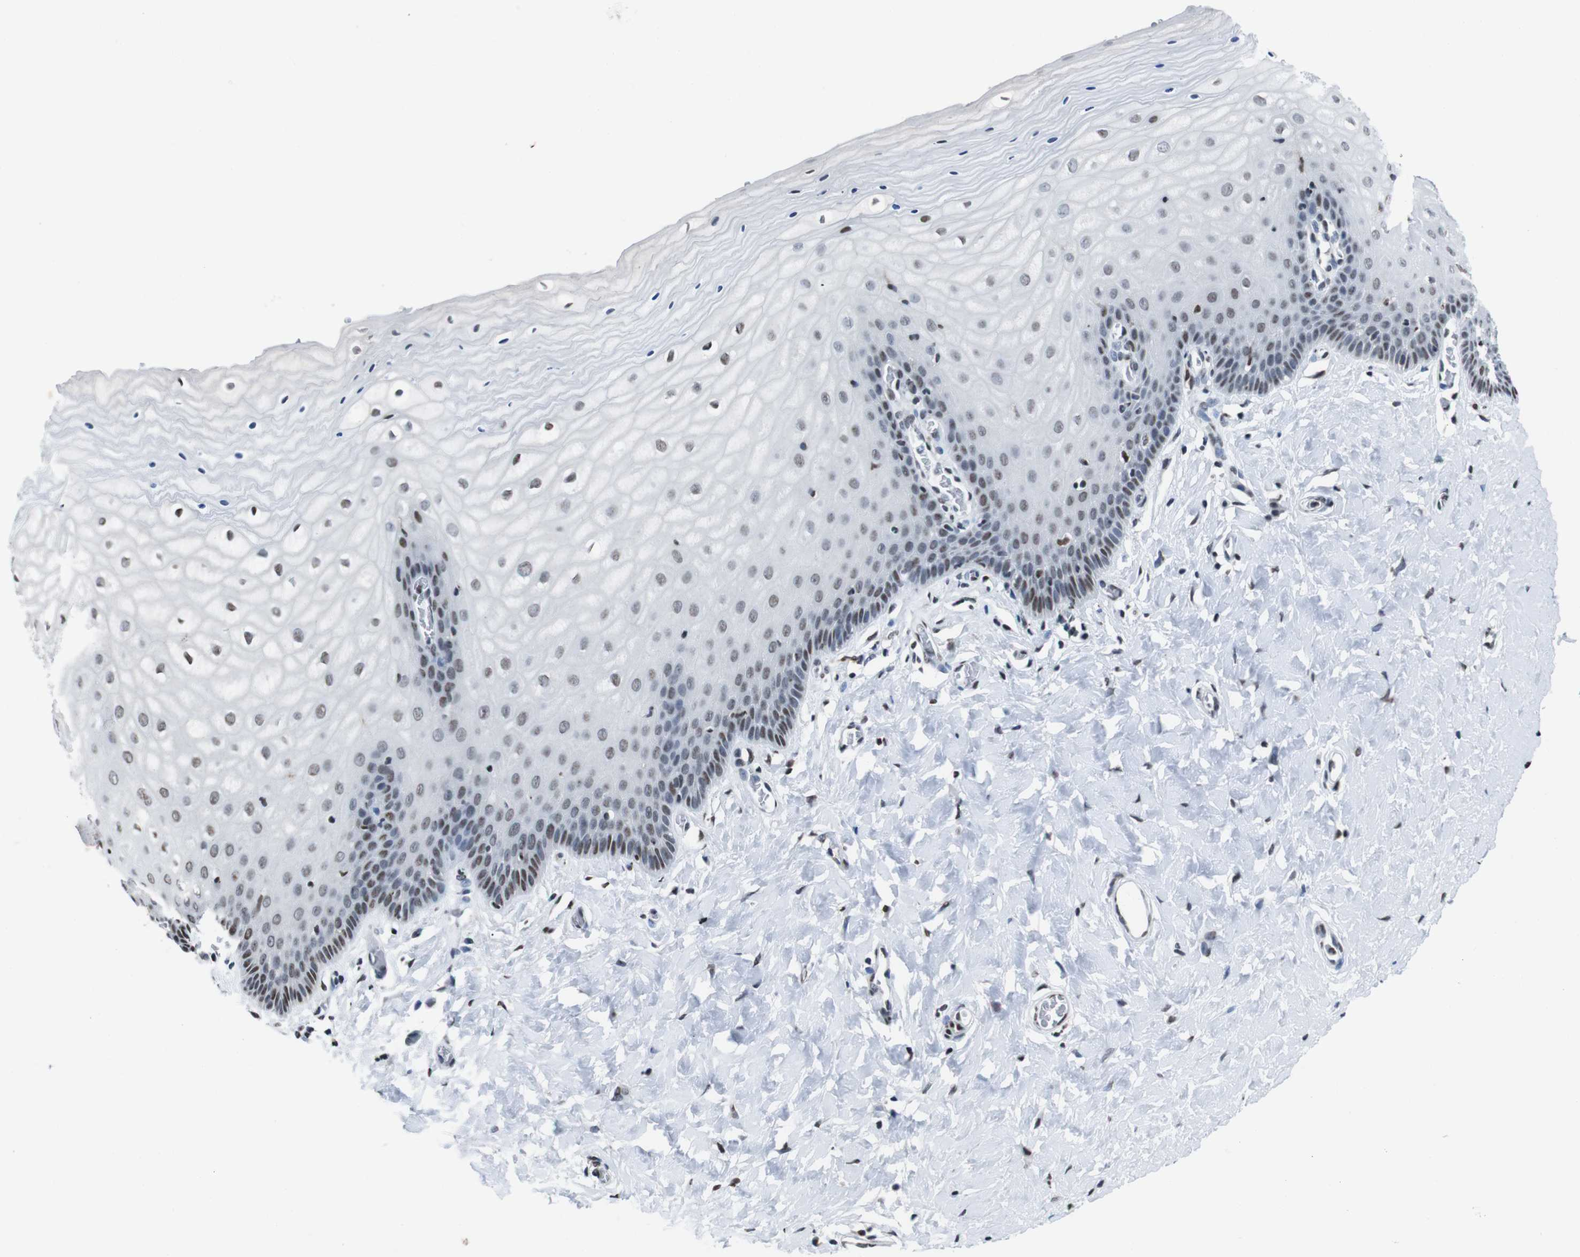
{"staining": {"intensity": "moderate", "quantity": ">75%", "location": "nuclear"}, "tissue": "cervix", "cell_type": "Squamous epithelial cells", "image_type": "normal", "snomed": [{"axis": "morphology", "description": "Normal tissue, NOS"}, {"axis": "topography", "description": "Cervix"}], "caption": "Protein expression analysis of unremarkable cervix reveals moderate nuclear expression in approximately >75% of squamous epithelial cells.", "gene": "PIP4P2", "patient": {"sex": "female", "age": 55}}